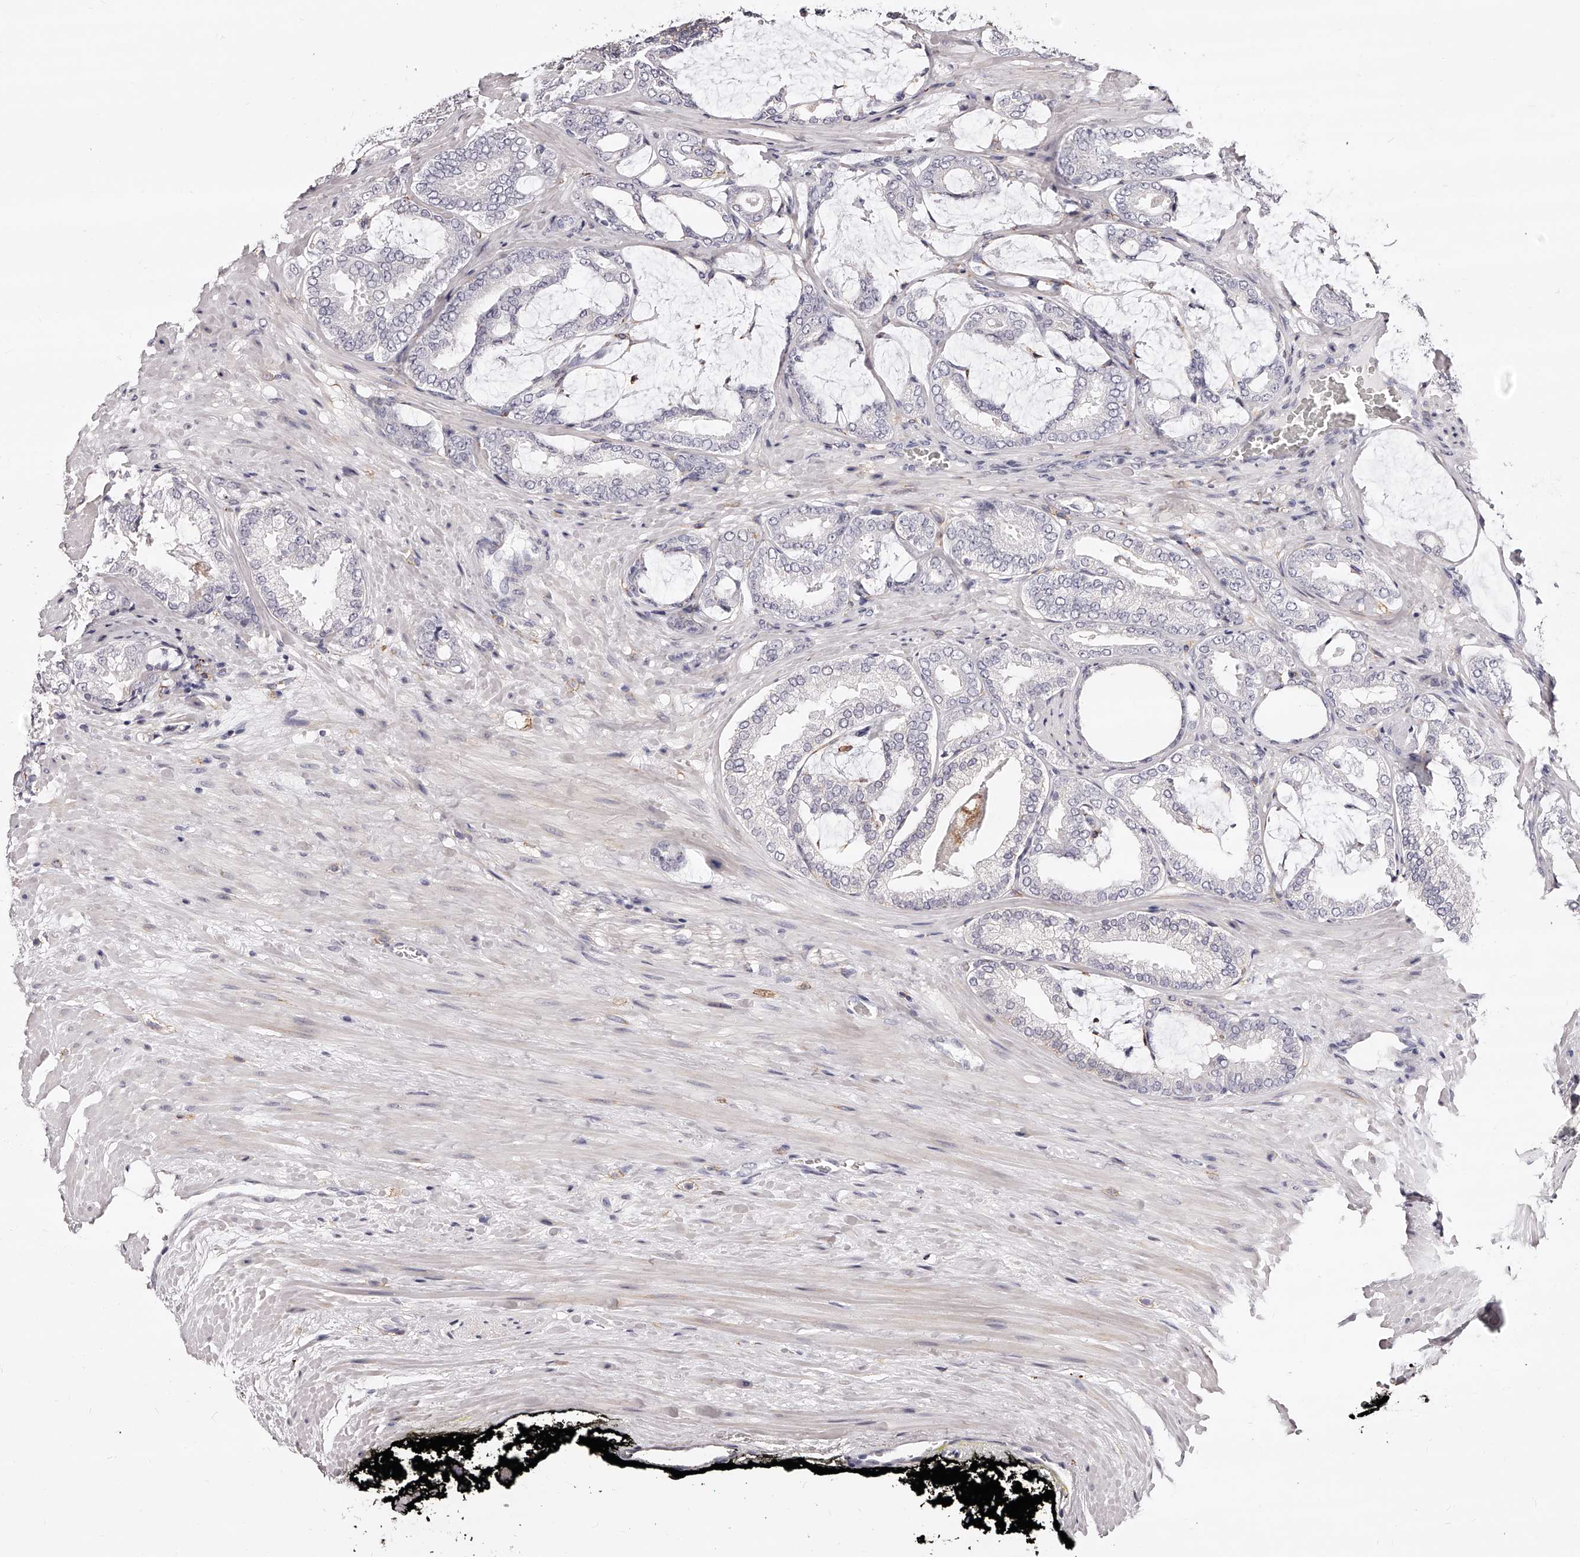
{"staining": {"intensity": "negative", "quantity": "none", "location": "none"}, "tissue": "prostate cancer", "cell_type": "Tumor cells", "image_type": "cancer", "snomed": [{"axis": "morphology", "description": "Adenocarcinoma, Low grade"}, {"axis": "topography", "description": "Prostate"}], "caption": "IHC of human prostate low-grade adenocarcinoma displays no staining in tumor cells.", "gene": "CD82", "patient": {"sex": "male", "age": 71}}